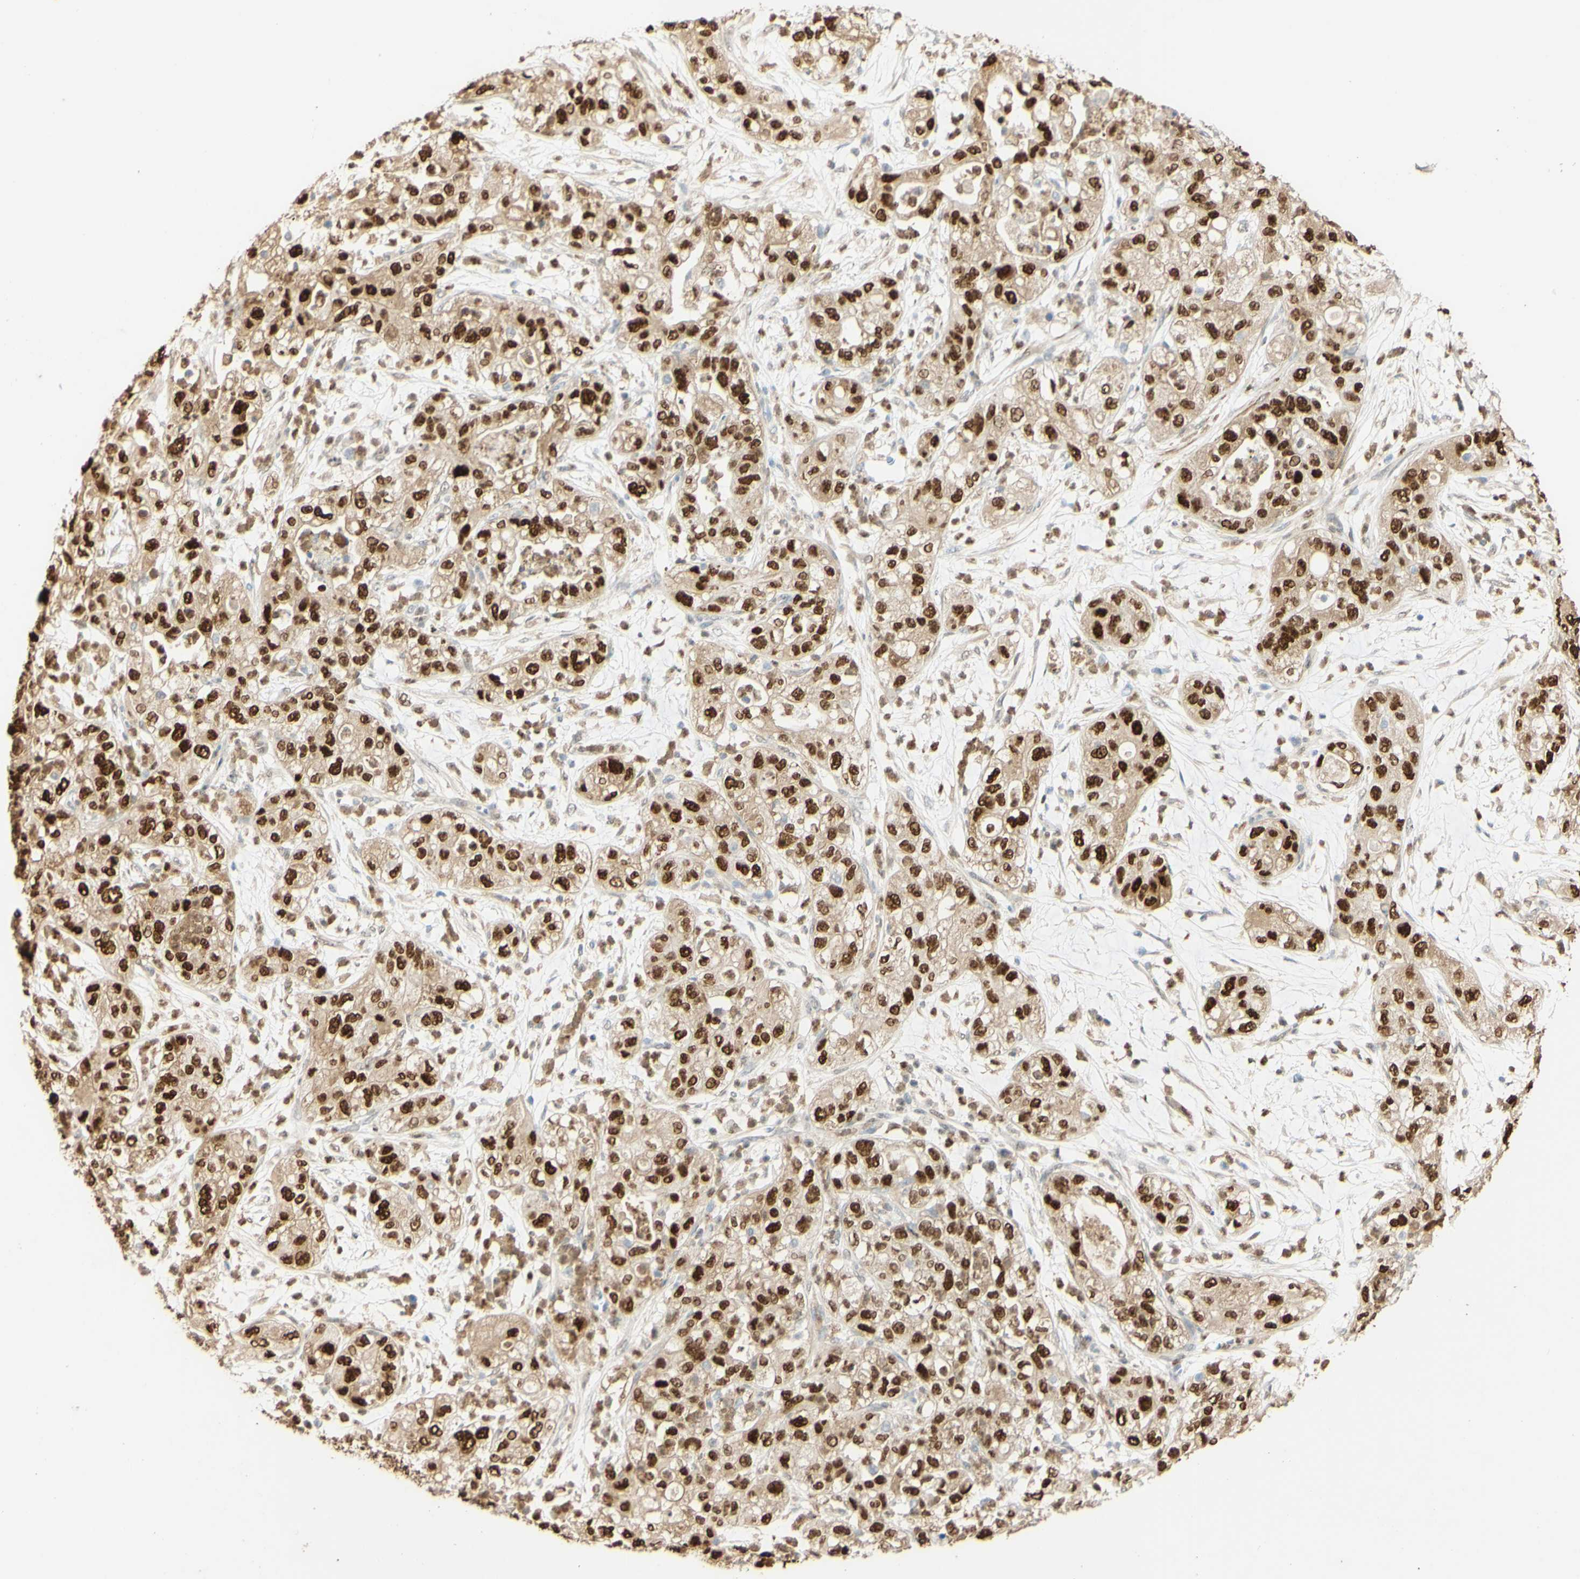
{"staining": {"intensity": "strong", "quantity": ">75%", "location": "cytoplasmic/membranous,nuclear"}, "tissue": "pancreatic cancer", "cell_type": "Tumor cells", "image_type": "cancer", "snomed": [{"axis": "morphology", "description": "Adenocarcinoma, NOS"}, {"axis": "topography", "description": "Pancreas"}], "caption": "Protein staining demonstrates strong cytoplasmic/membranous and nuclear expression in approximately >75% of tumor cells in pancreatic adenocarcinoma. The protein is shown in brown color, while the nuclei are stained blue.", "gene": "MAP3K4", "patient": {"sex": "female", "age": 78}}